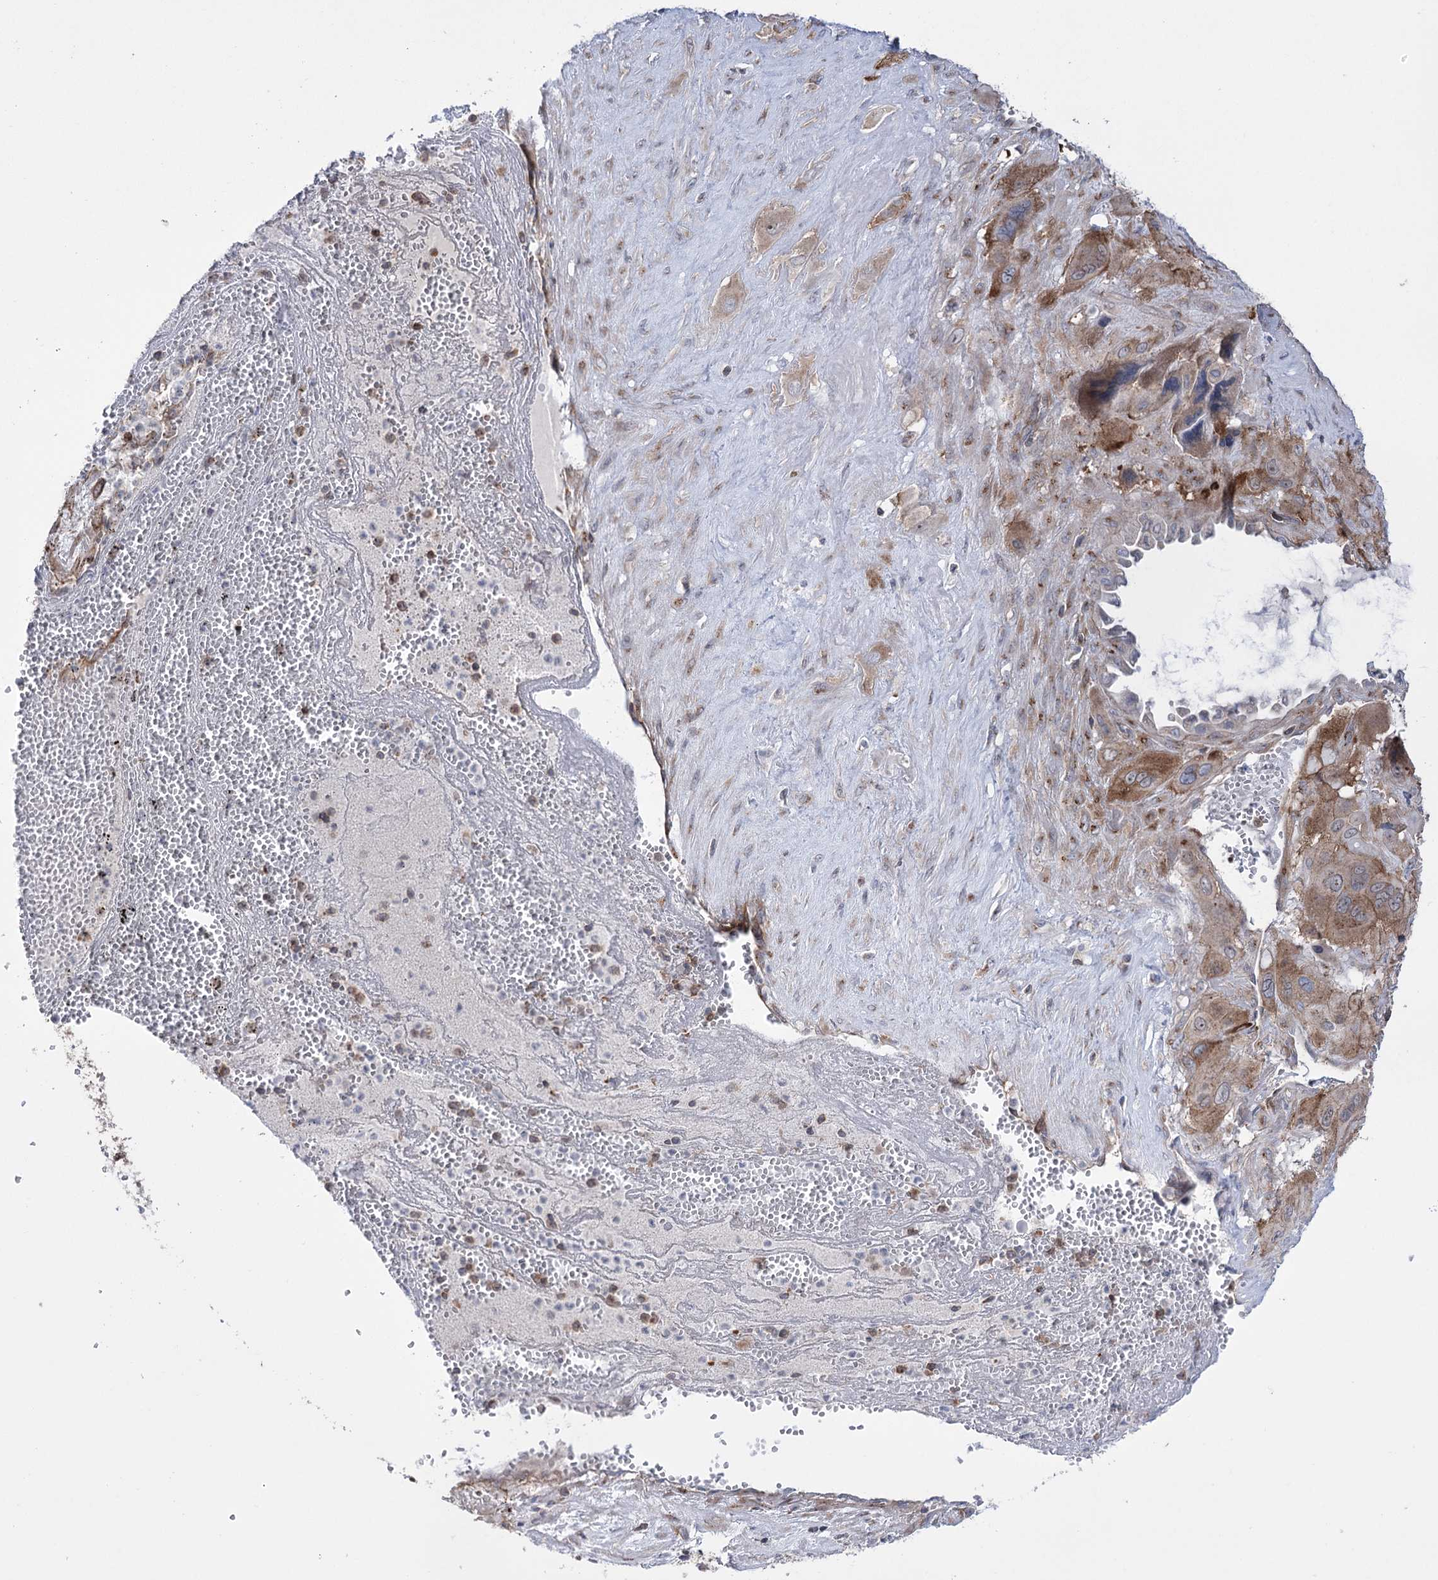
{"staining": {"intensity": "moderate", "quantity": ">75%", "location": "cytoplasmic/membranous"}, "tissue": "cervical cancer", "cell_type": "Tumor cells", "image_type": "cancer", "snomed": [{"axis": "morphology", "description": "Squamous cell carcinoma, NOS"}, {"axis": "topography", "description": "Cervix"}], "caption": "A brown stain highlights moderate cytoplasmic/membranous positivity of a protein in squamous cell carcinoma (cervical) tumor cells. The protein is stained brown, and the nuclei are stained in blue (DAB IHC with brightfield microscopy, high magnification).", "gene": "ZNF622", "patient": {"sex": "female", "age": 34}}